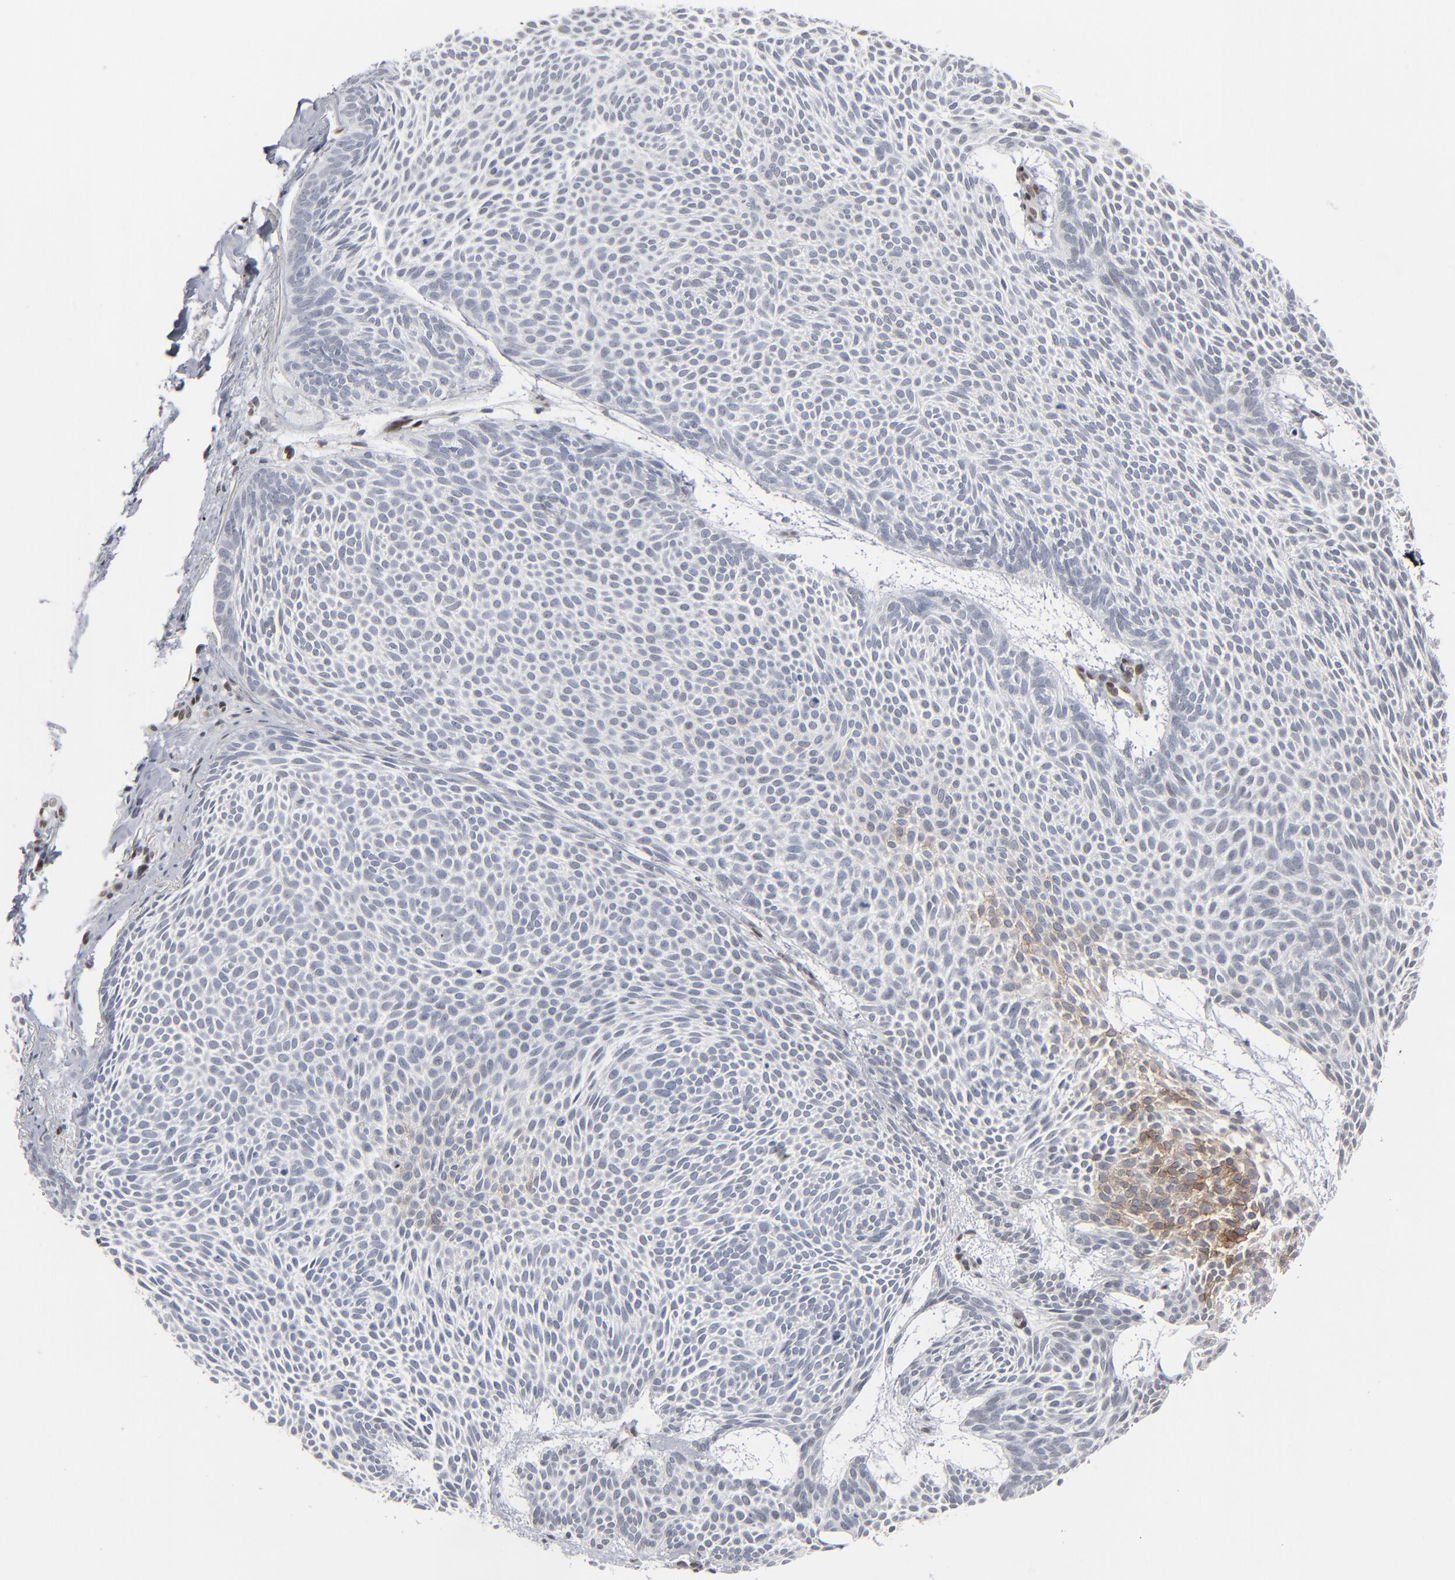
{"staining": {"intensity": "weak", "quantity": "<25%", "location": "cytoplasmic/membranous"}, "tissue": "skin cancer", "cell_type": "Tumor cells", "image_type": "cancer", "snomed": [{"axis": "morphology", "description": "Basal cell carcinoma"}, {"axis": "topography", "description": "Skin"}], "caption": "DAB immunohistochemical staining of human skin basal cell carcinoma reveals no significant staining in tumor cells.", "gene": "IRF9", "patient": {"sex": "male", "age": 84}}